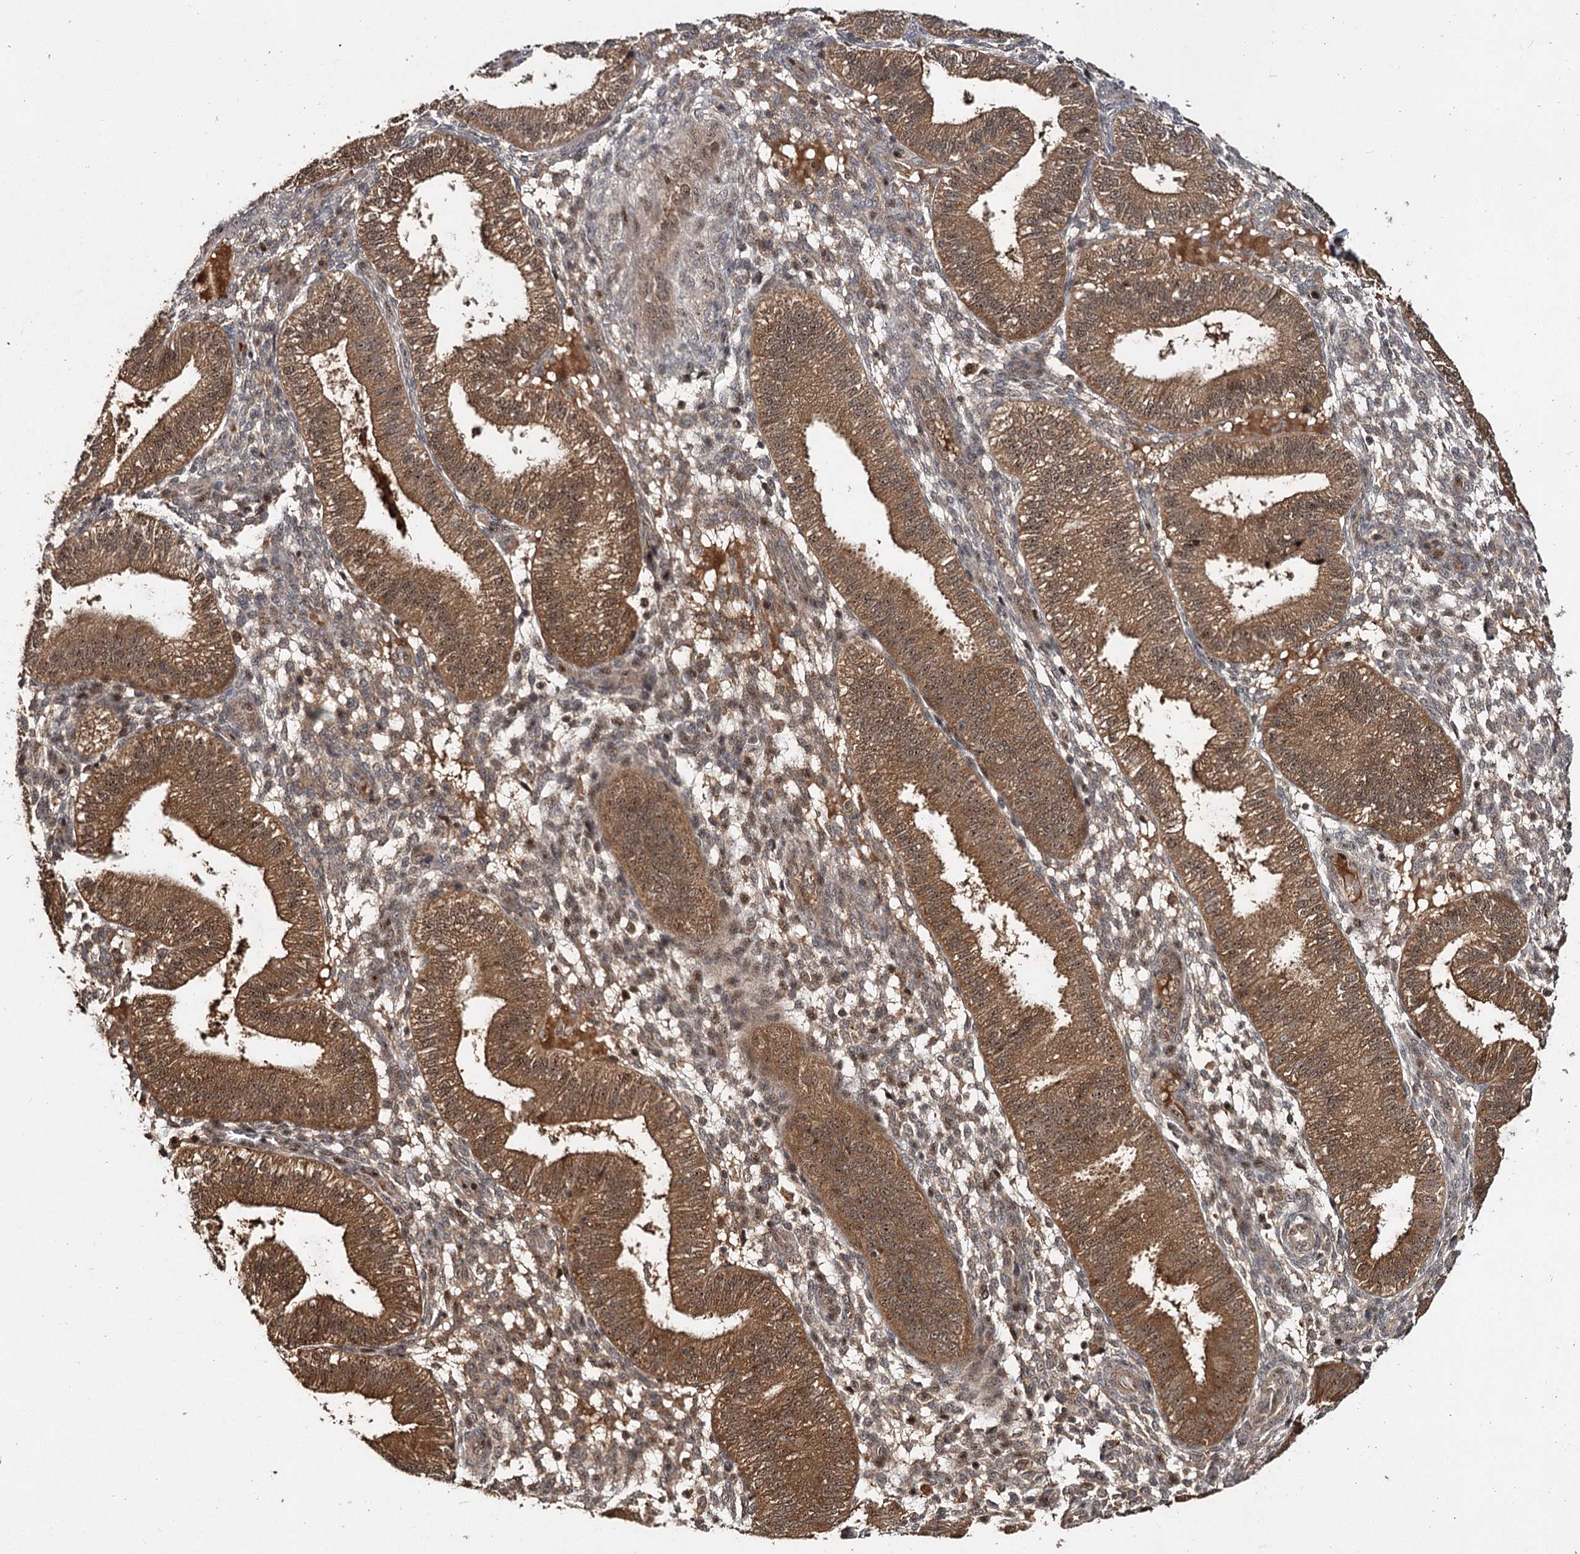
{"staining": {"intensity": "weak", "quantity": "25%-75%", "location": "cytoplasmic/membranous,nuclear"}, "tissue": "endometrium", "cell_type": "Cells in endometrial stroma", "image_type": "normal", "snomed": [{"axis": "morphology", "description": "Normal tissue, NOS"}, {"axis": "topography", "description": "Endometrium"}], "caption": "Endometrium stained for a protein shows weak cytoplasmic/membranous,nuclear positivity in cells in endometrial stroma.", "gene": "MKNK2", "patient": {"sex": "female", "age": 39}}